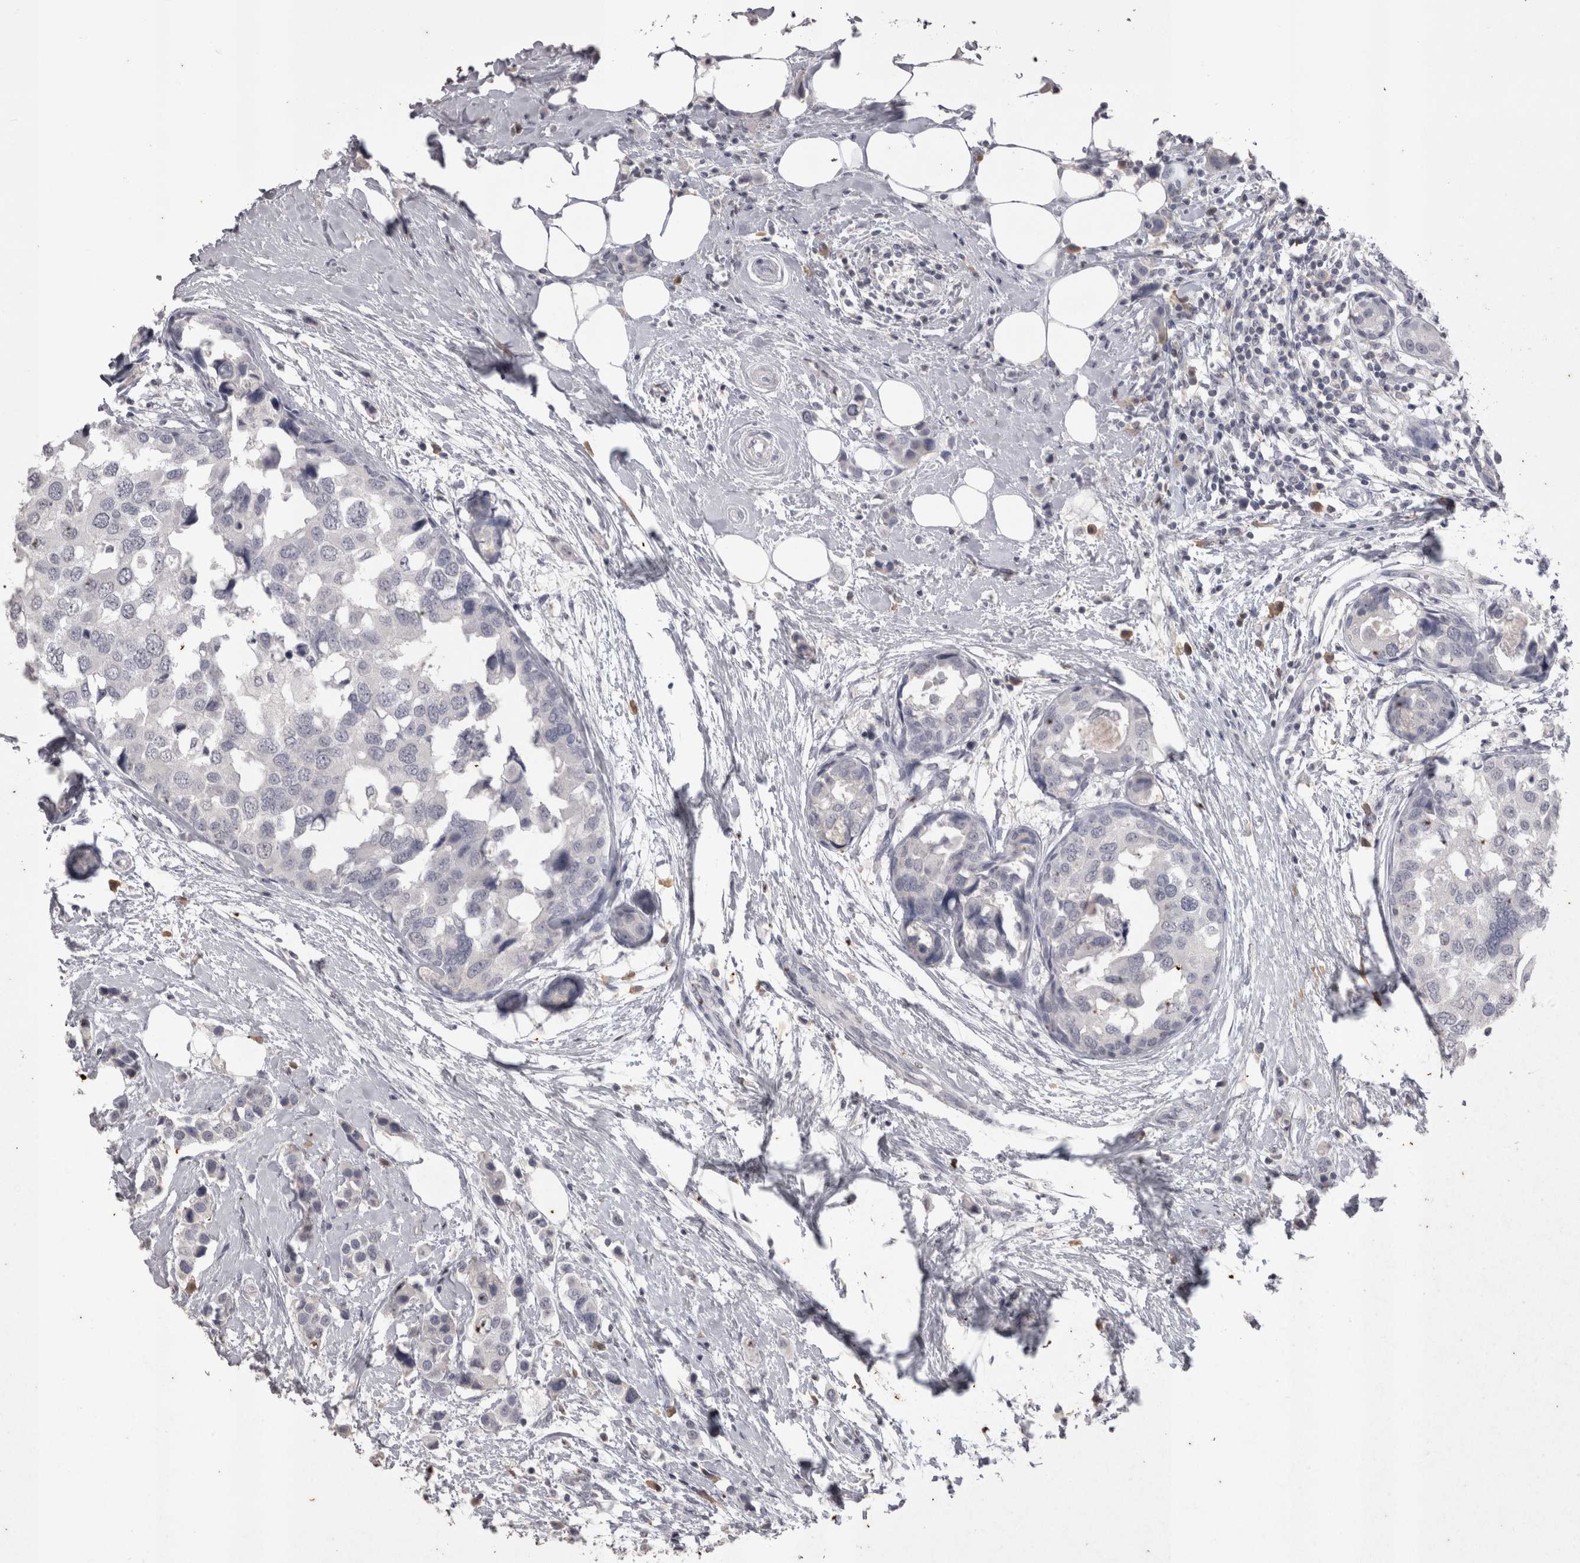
{"staining": {"intensity": "negative", "quantity": "none", "location": "none"}, "tissue": "breast cancer", "cell_type": "Tumor cells", "image_type": "cancer", "snomed": [{"axis": "morphology", "description": "Normal tissue, NOS"}, {"axis": "morphology", "description": "Duct carcinoma"}, {"axis": "topography", "description": "Breast"}], "caption": "Immunohistochemical staining of breast cancer (invasive ductal carcinoma) shows no significant positivity in tumor cells.", "gene": "LAX1", "patient": {"sex": "female", "age": 50}}